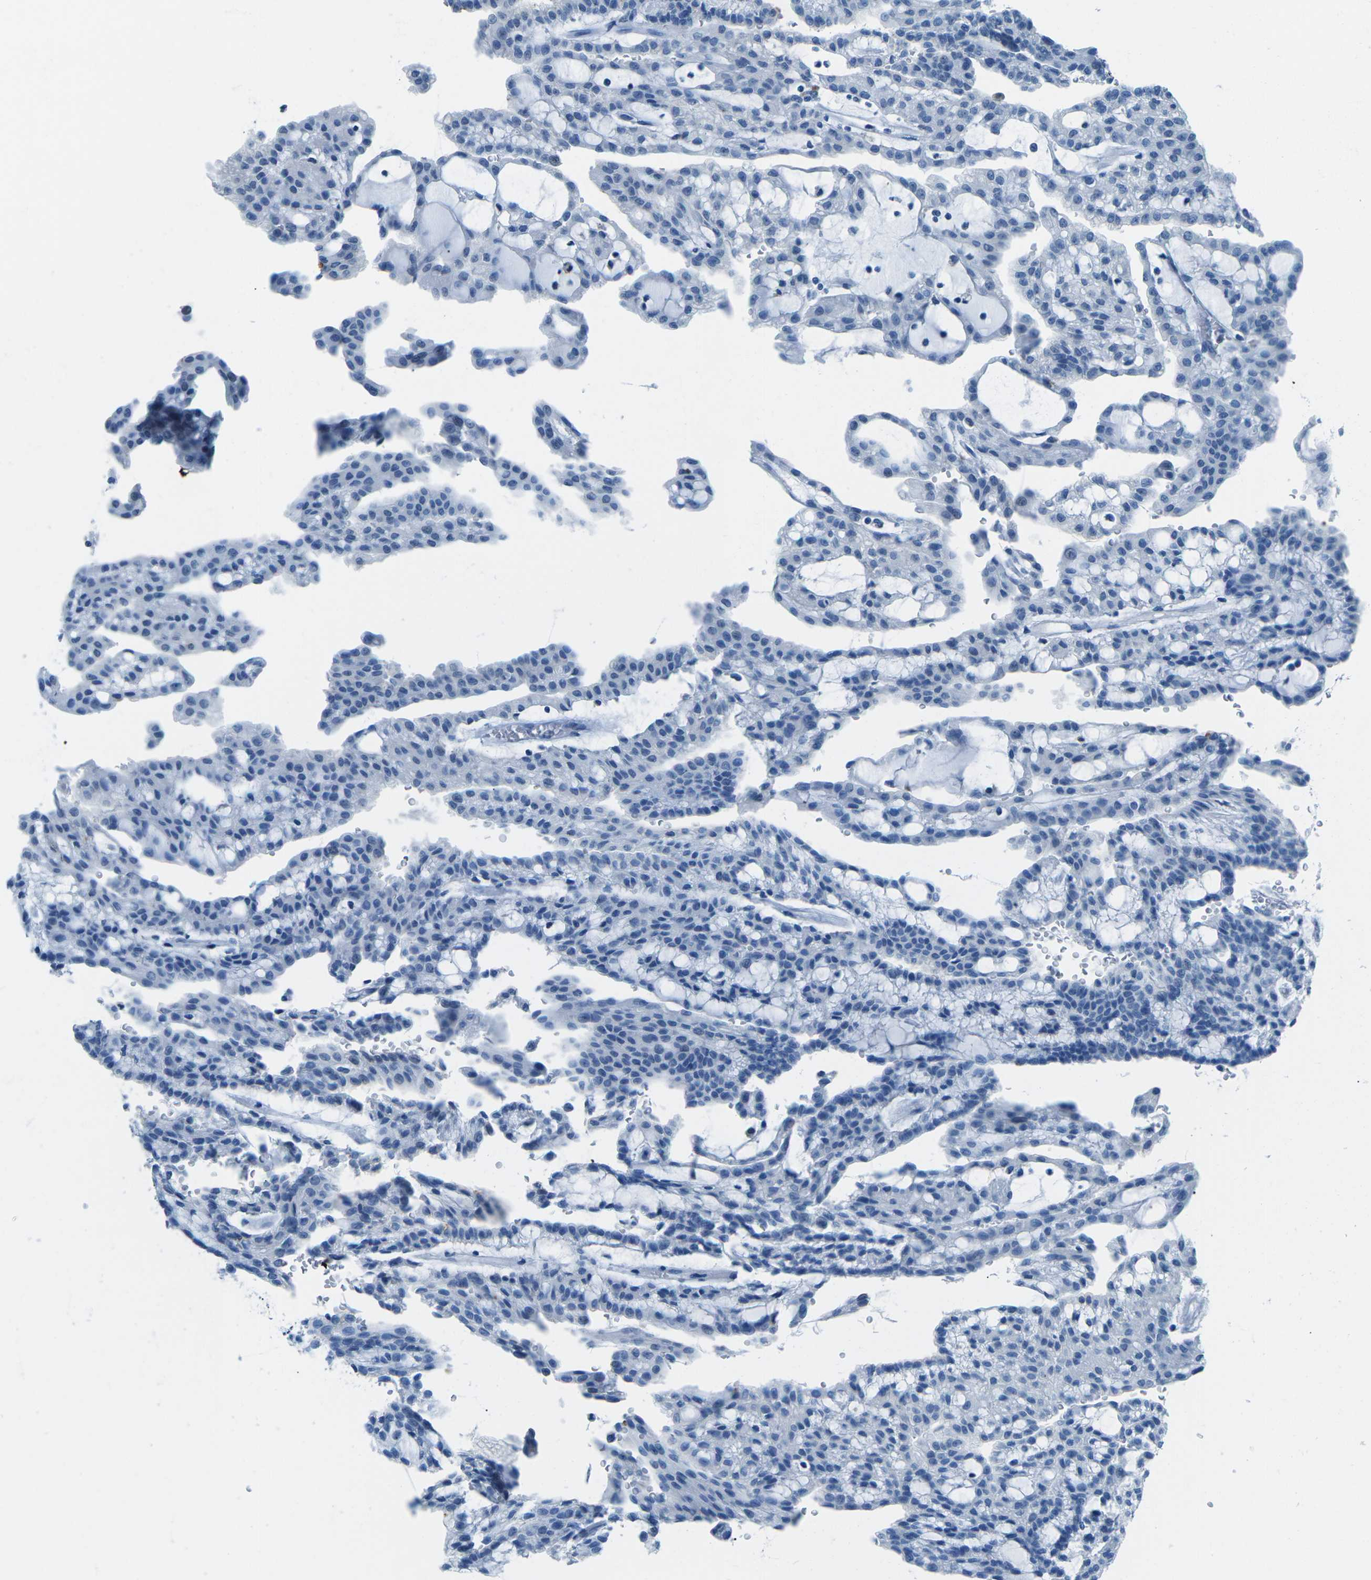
{"staining": {"intensity": "negative", "quantity": "none", "location": "none"}, "tissue": "renal cancer", "cell_type": "Tumor cells", "image_type": "cancer", "snomed": [{"axis": "morphology", "description": "Adenocarcinoma, NOS"}, {"axis": "topography", "description": "Kidney"}], "caption": "A high-resolution photomicrograph shows IHC staining of renal cancer (adenocarcinoma), which demonstrates no significant staining in tumor cells. (Brightfield microscopy of DAB (3,3'-diaminobenzidine) IHC at high magnification).", "gene": "MYH8", "patient": {"sex": "male", "age": 63}}